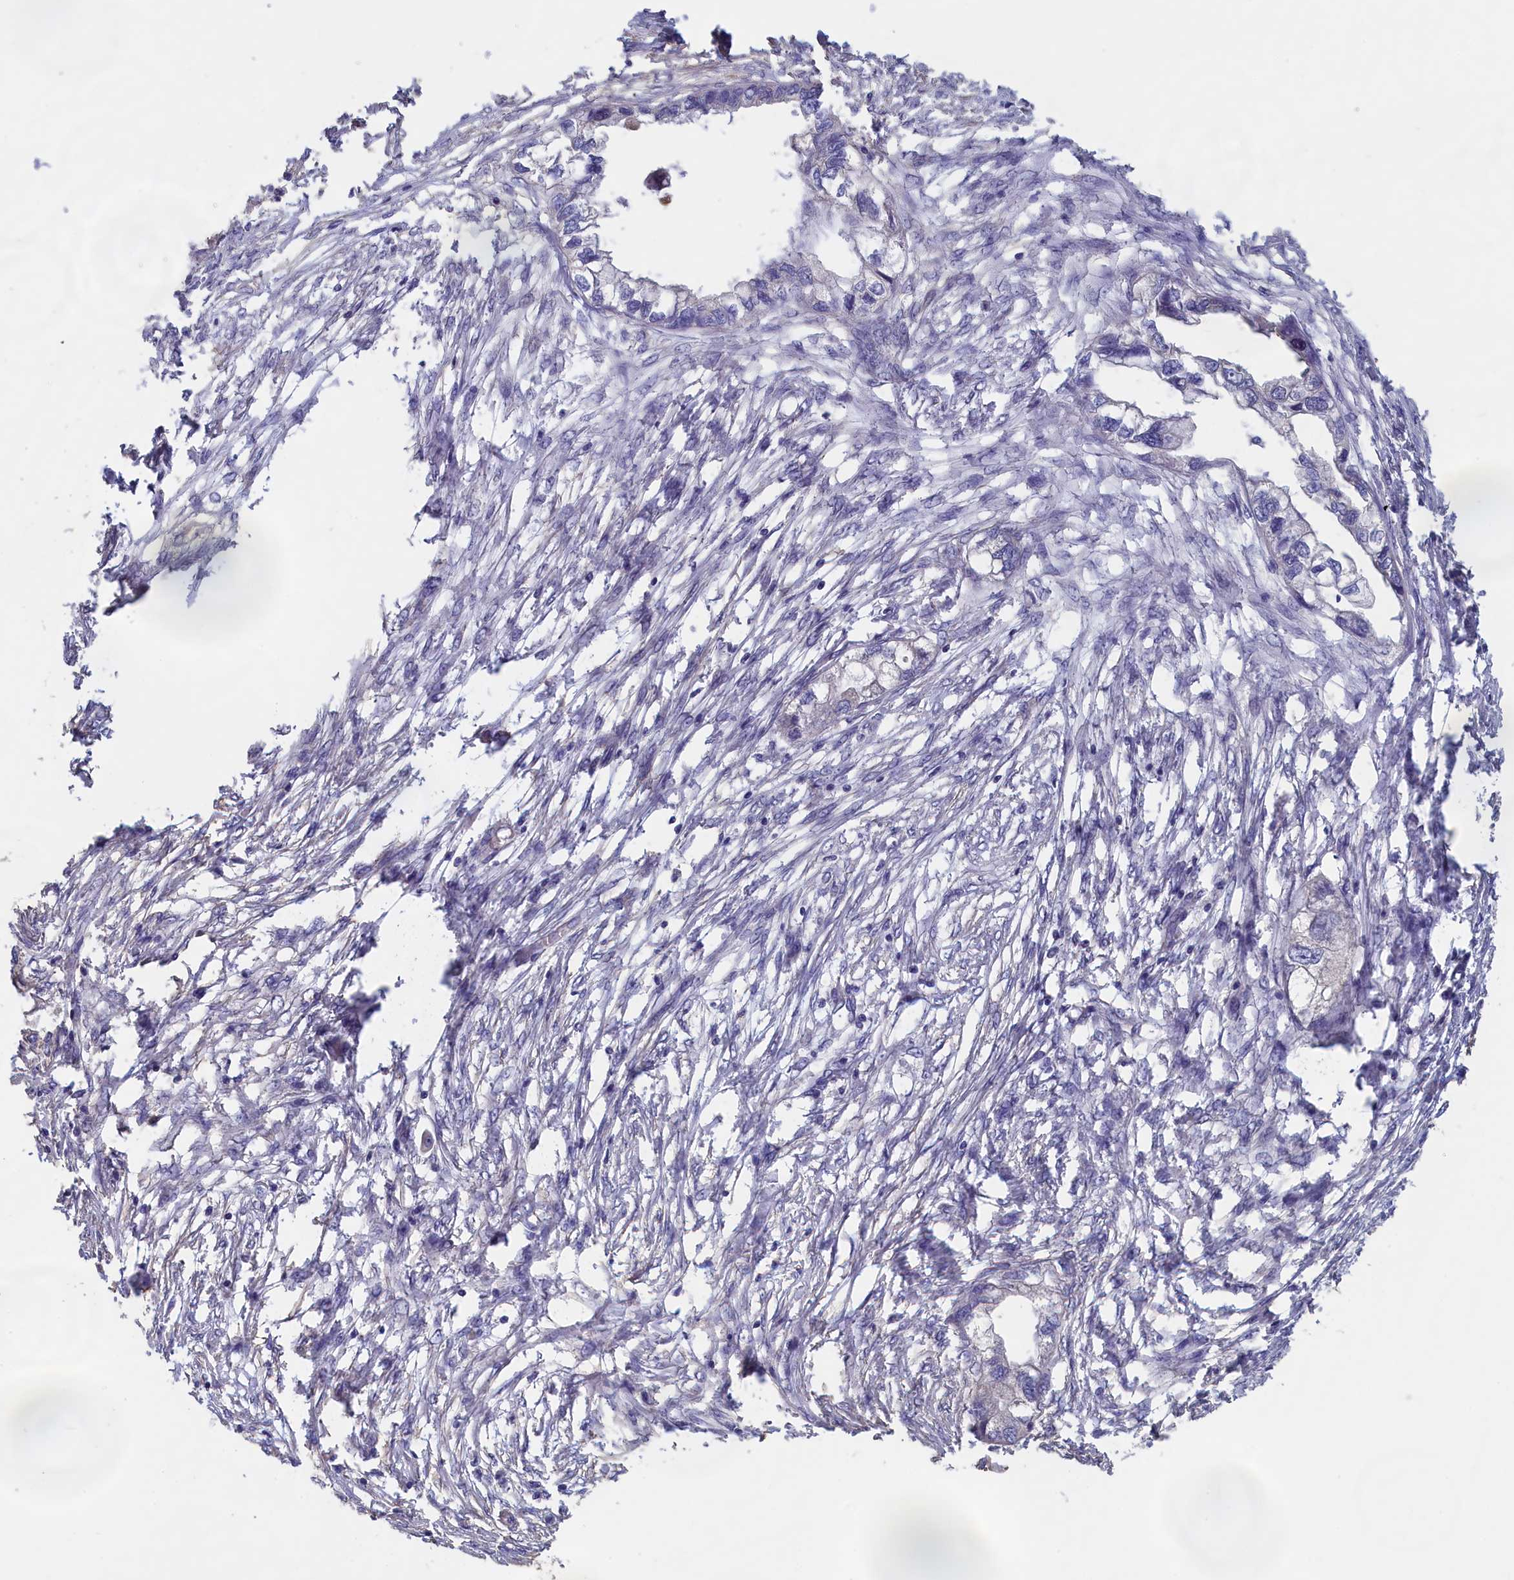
{"staining": {"intensity": "moderate", "quantity": "<25%", "location": "cytoplasmic/membranous"}, "tissue": "endometrial cancer", "cell_type": "Tumor cells", "image_type": "cancer", "snomed": [{"axis": "morphology", "description": "Adenocarcinoma, NOS"}, {"axis": "morphology", "description": "Adenocarcinoma, metastatic, NOS"}, {"axis": "topography", "description": "Adipose tissue"}, {"axis": "topography", "description": "Endometrium"}], "caption": "Endometrial metastatic adenocarcinoma stained for a protein exhibits moderate cytoplasmic/membranous positivity in tumor cells.", "gene": "ANKRD2", "patient": {"sex": "female", "age": 67}}